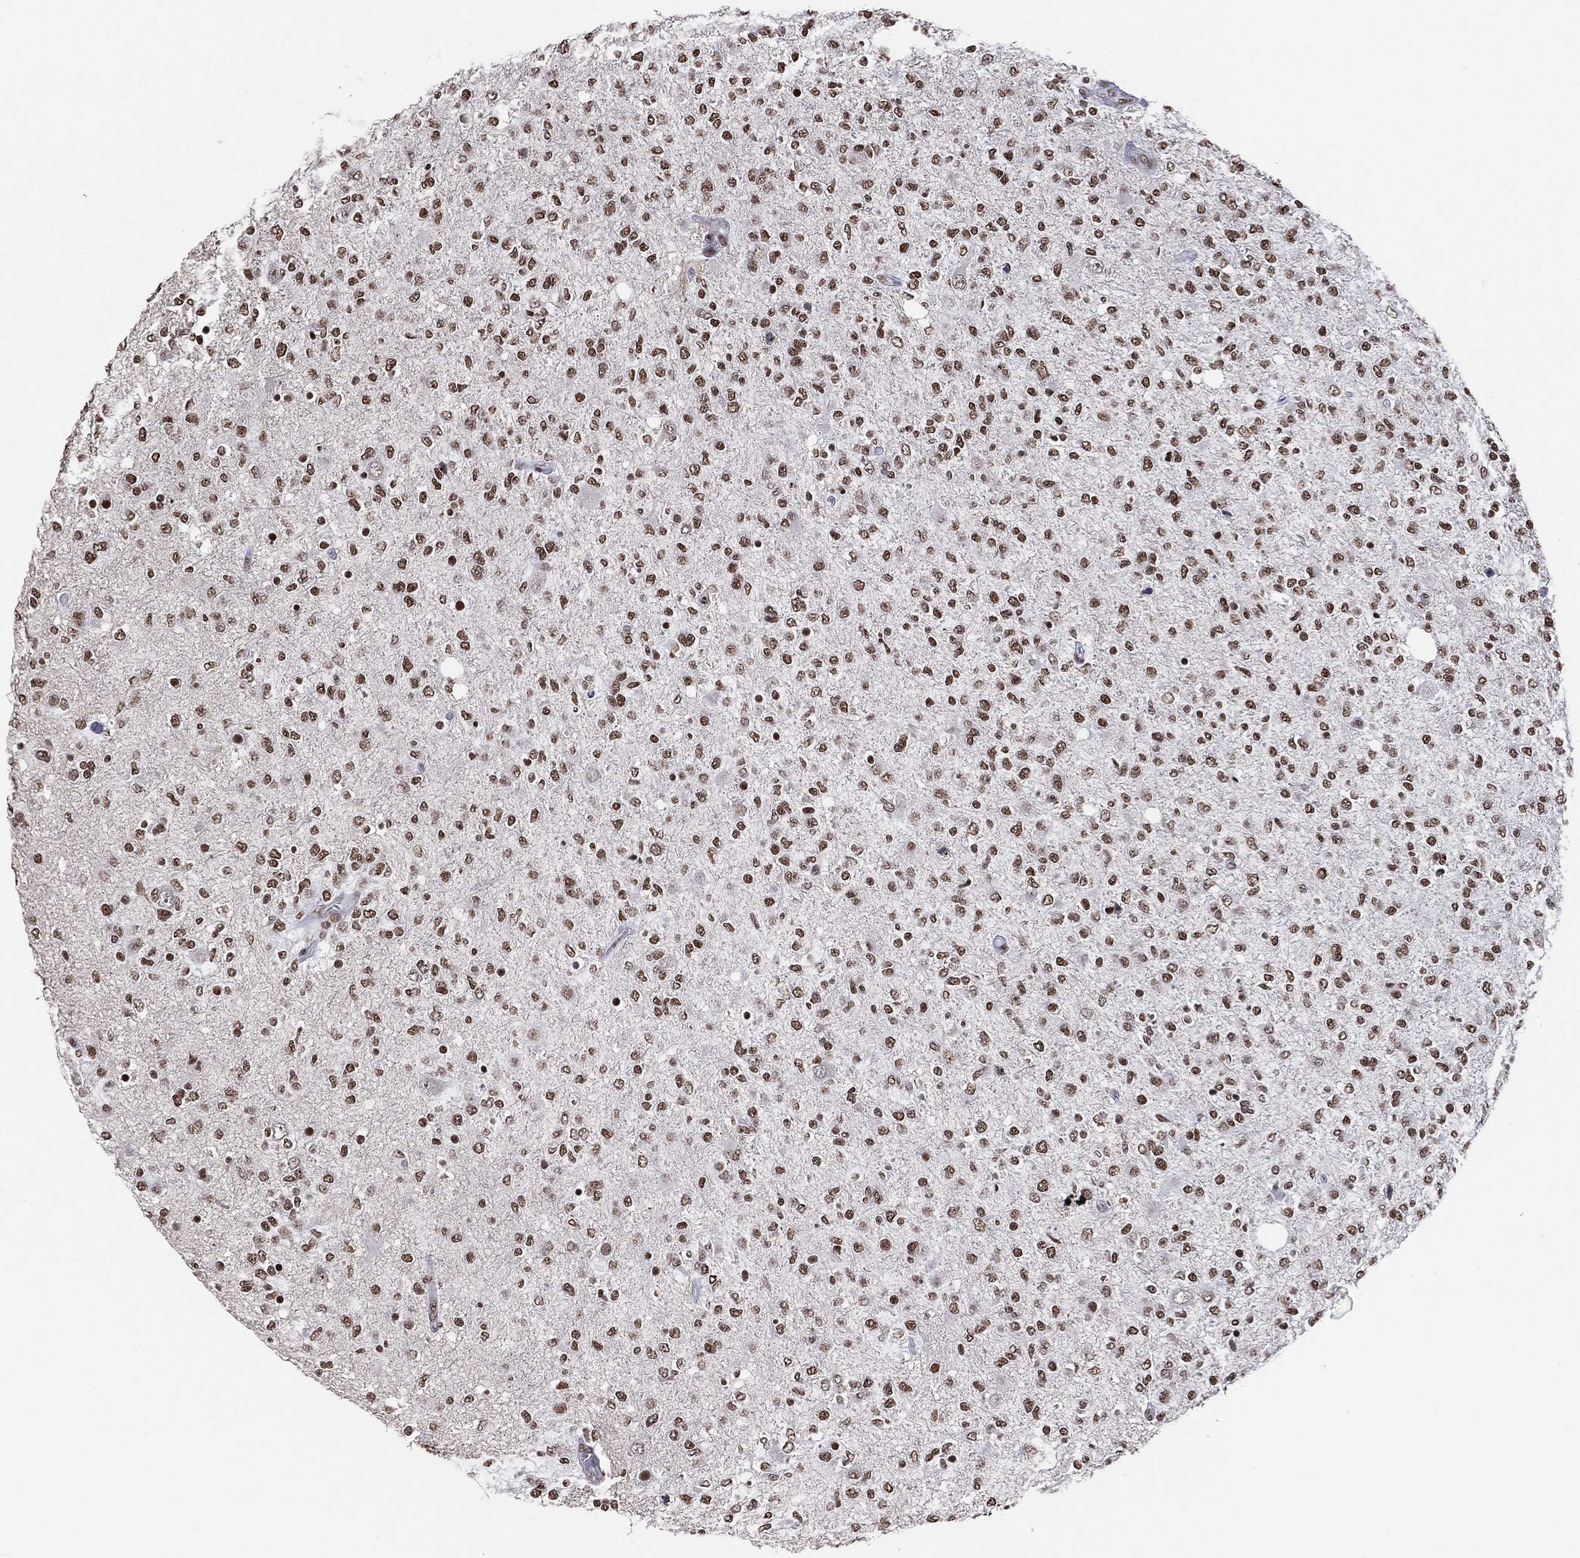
{"staining": {"intensity": "strong", "quantity": ">75%", "location": "nuclear"}, "tissue": "glioma", "cell_type": "Tumor cells", "image_type": "cancer", "snomed": [{"axis": "morphology", "description": "Glioma, malignant, High grade"}, {"axis": "topography", "description": "Cerebral cortex"}], "caption": "A brown stain shows strong nuclear expression of a protein in human glioma tumor cells. (DAB (3,3'-diaminobenzidine) = brown stain, brightfield microscopy at high magnification).", "gene": "ZNF7", "patient": {"sex": "male", "age": 70}}